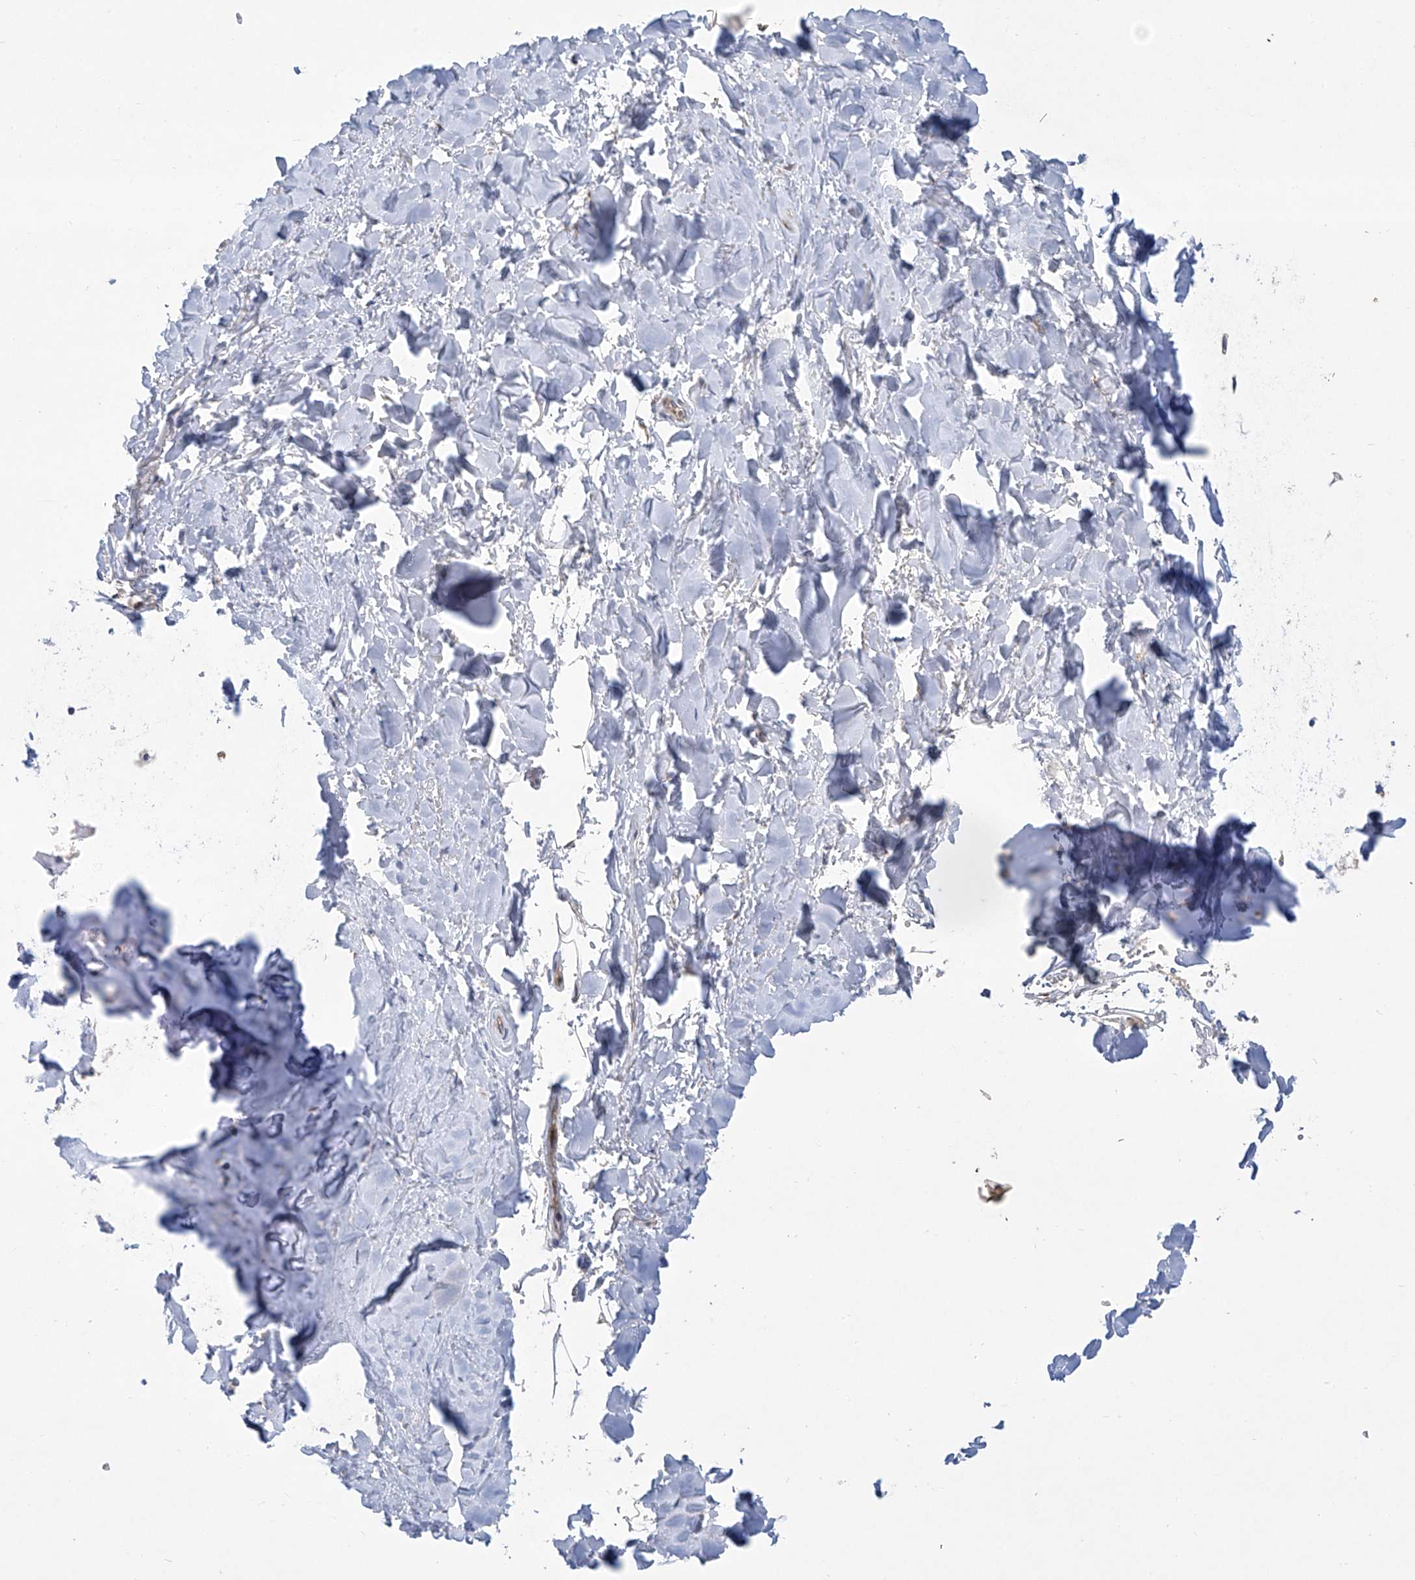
{"staining": {"intensity": "weak", "quantity": "25%-75%", "location": "cytoplasmic/membranous"}, "tissue": "adipose tissue", "cell_type": "Adipocytes", "image_type": "normal", "snomed": [{"axis": "morphology", "description": "Normal tissue, NOS"}, {"axis": "topography", "description": "Cartilage tissue"}], "caption": "Unremarkable adipose tissue exhibits weak cytoplasmic/membranous staining in about 25%-75% of adipocytes (IHC, brightfield microscopy, high magnification)..", "gene": "KLC4", "patient": {"sex": "female", "age": 63}}